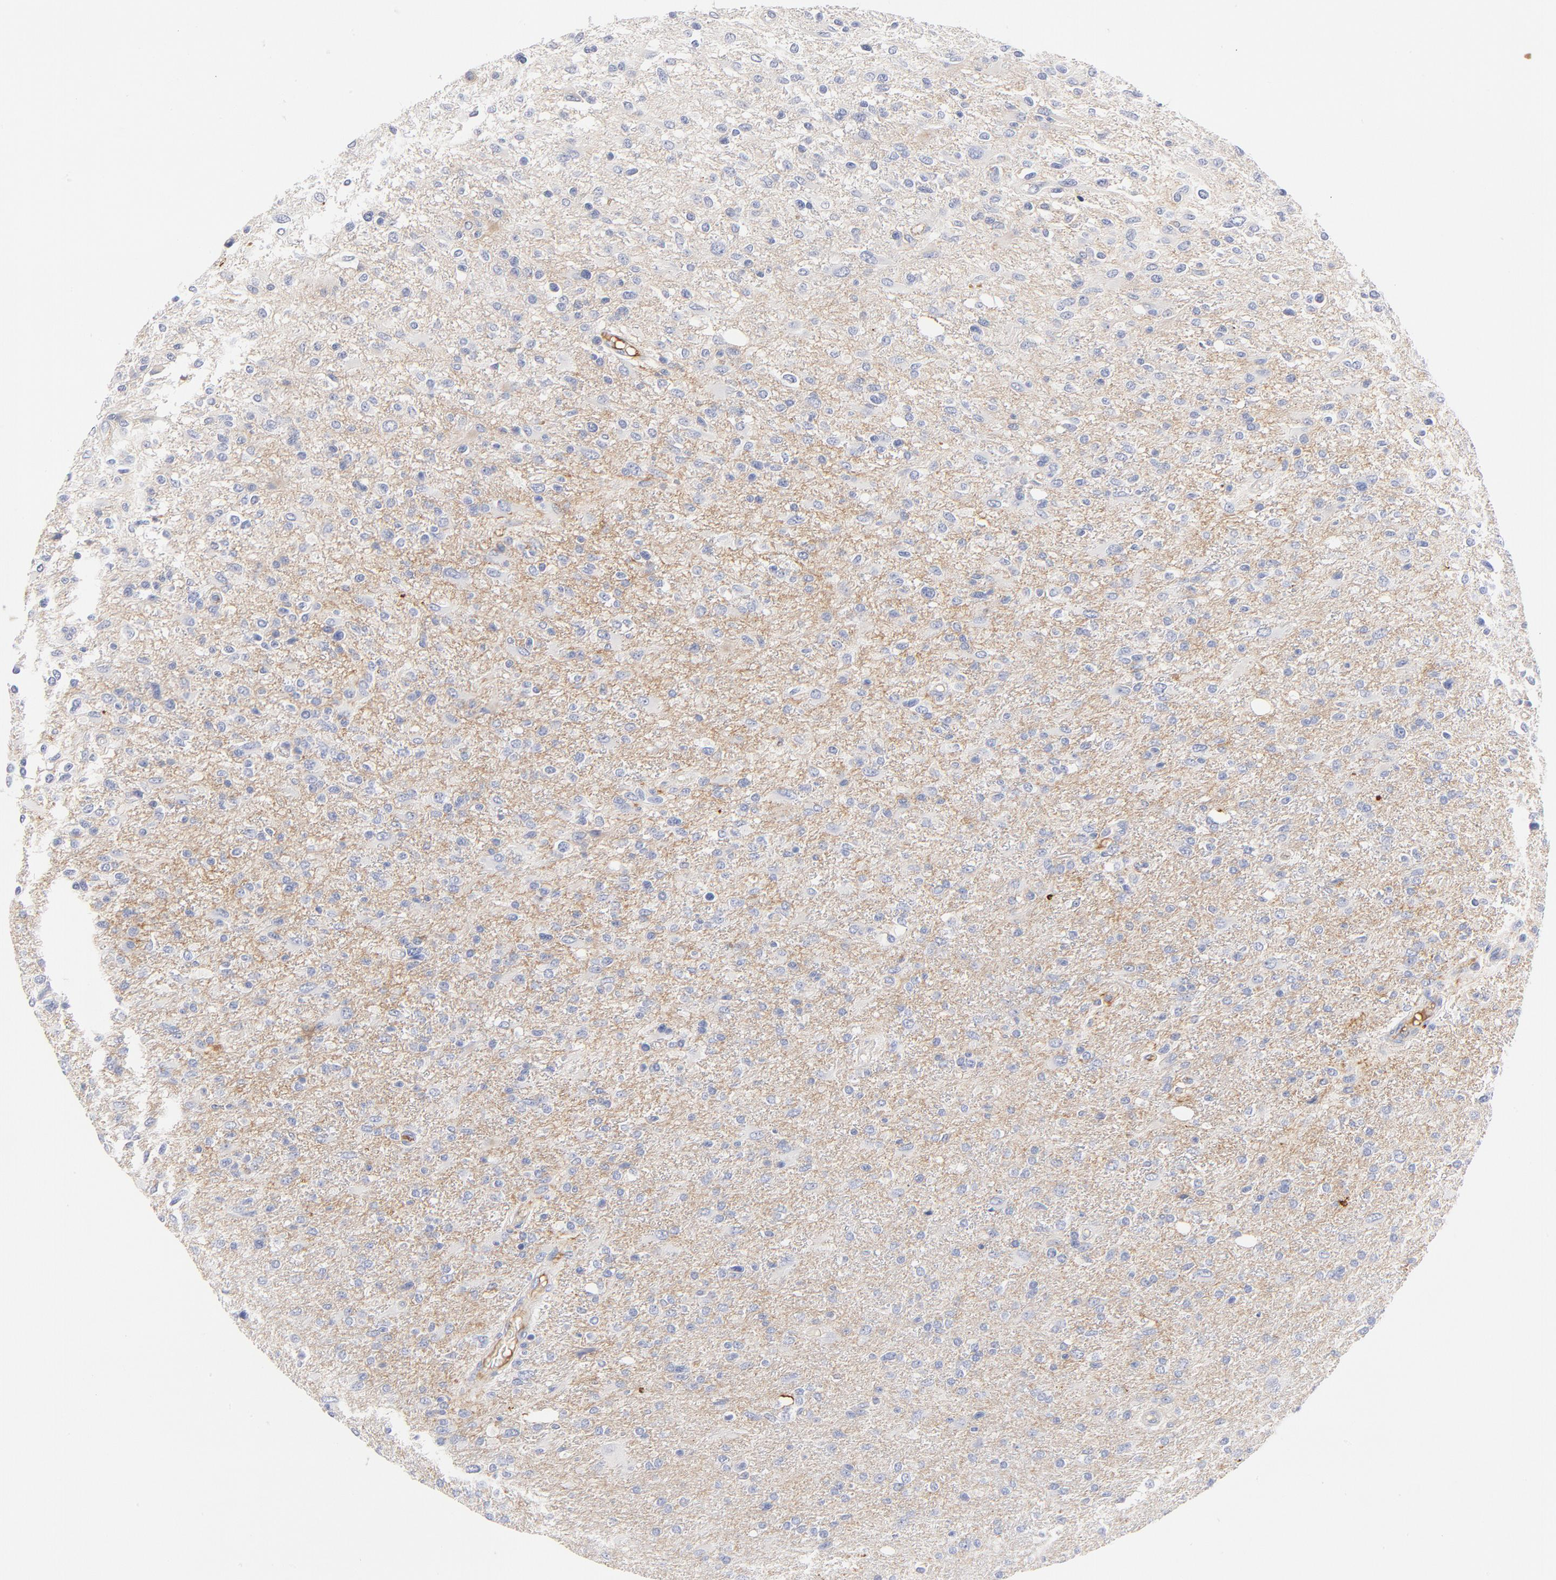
{"staining": {"intensity": "negative", "quantity": "none", "location": "none"}, "tissue": "glioma", "cell_type": "Tumor cells", "image_type": "cancer", "snomed": [{"axis": "morphology", "description": "Glioma, malignant, High grade"}, {"axis": "topography", "description": "Cerebral cortex"}], "caption": "This is an IHC photomicrograph of malignant high-grade glioma. There is no positivity in tumor cells.", "gene": "C3", "patient": {"sex": "male", "age": 76}}